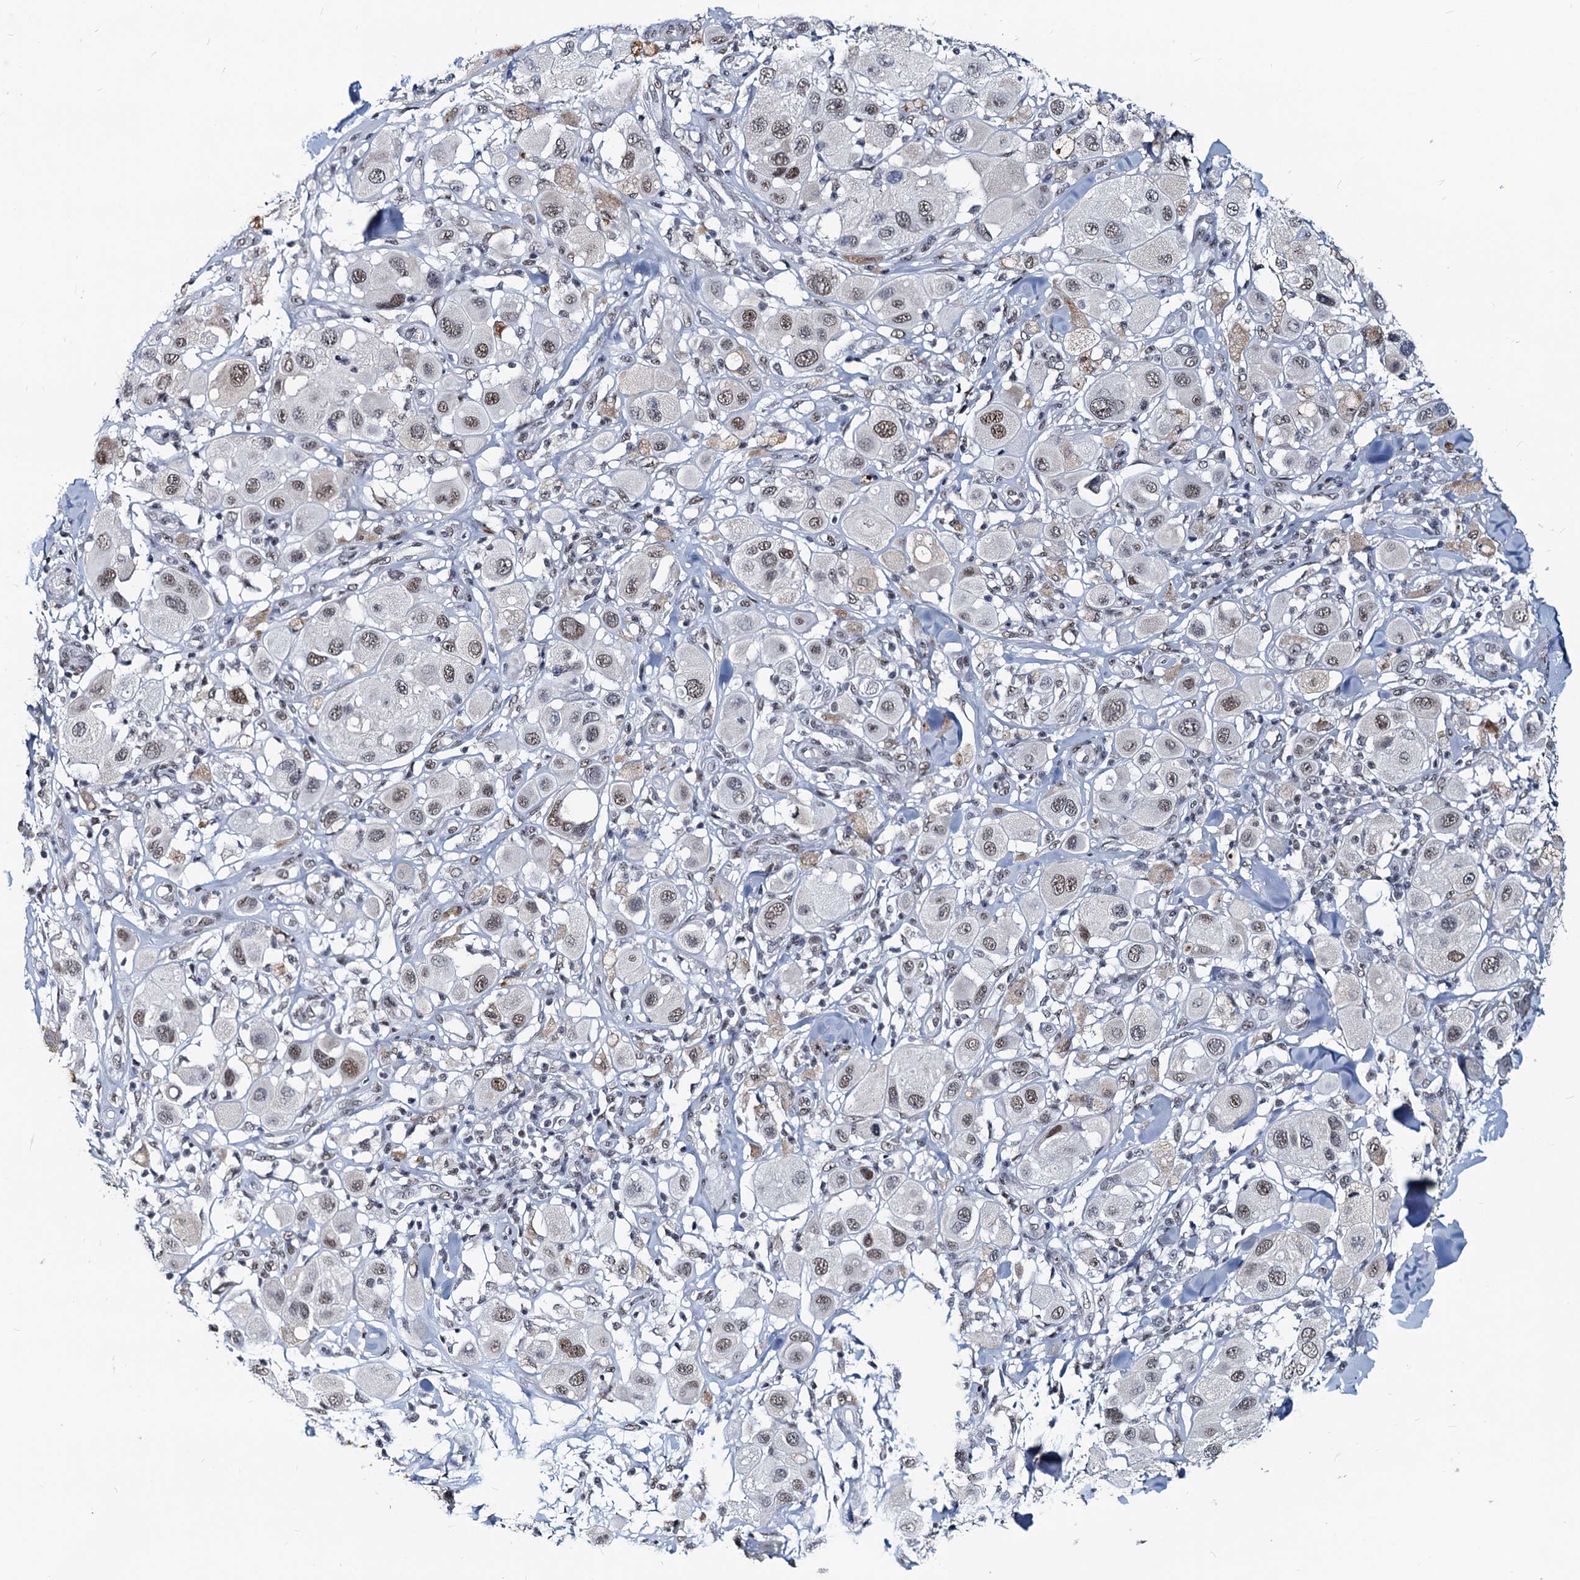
{"staining": {"intensity": "weak", "quantity": ">75%", "location": "nuclear"}, "tissue": "melanoma", "cell_type": "Tumor cells", "image_type": "cancer", "snomed": [{"axis": "morphology", "description": "Malignant melanoma, Metastatic site"}, {"axis": "topography", "description": "Skin"}], "caption": "Malignant melanoma (metastatic site) tissue shows weak nuclear positivity in about >75% of tumor cells, visualized by immunohistochemistry.", "gene": "METTL14", "patient": {"sex": "male", "age": 41}}